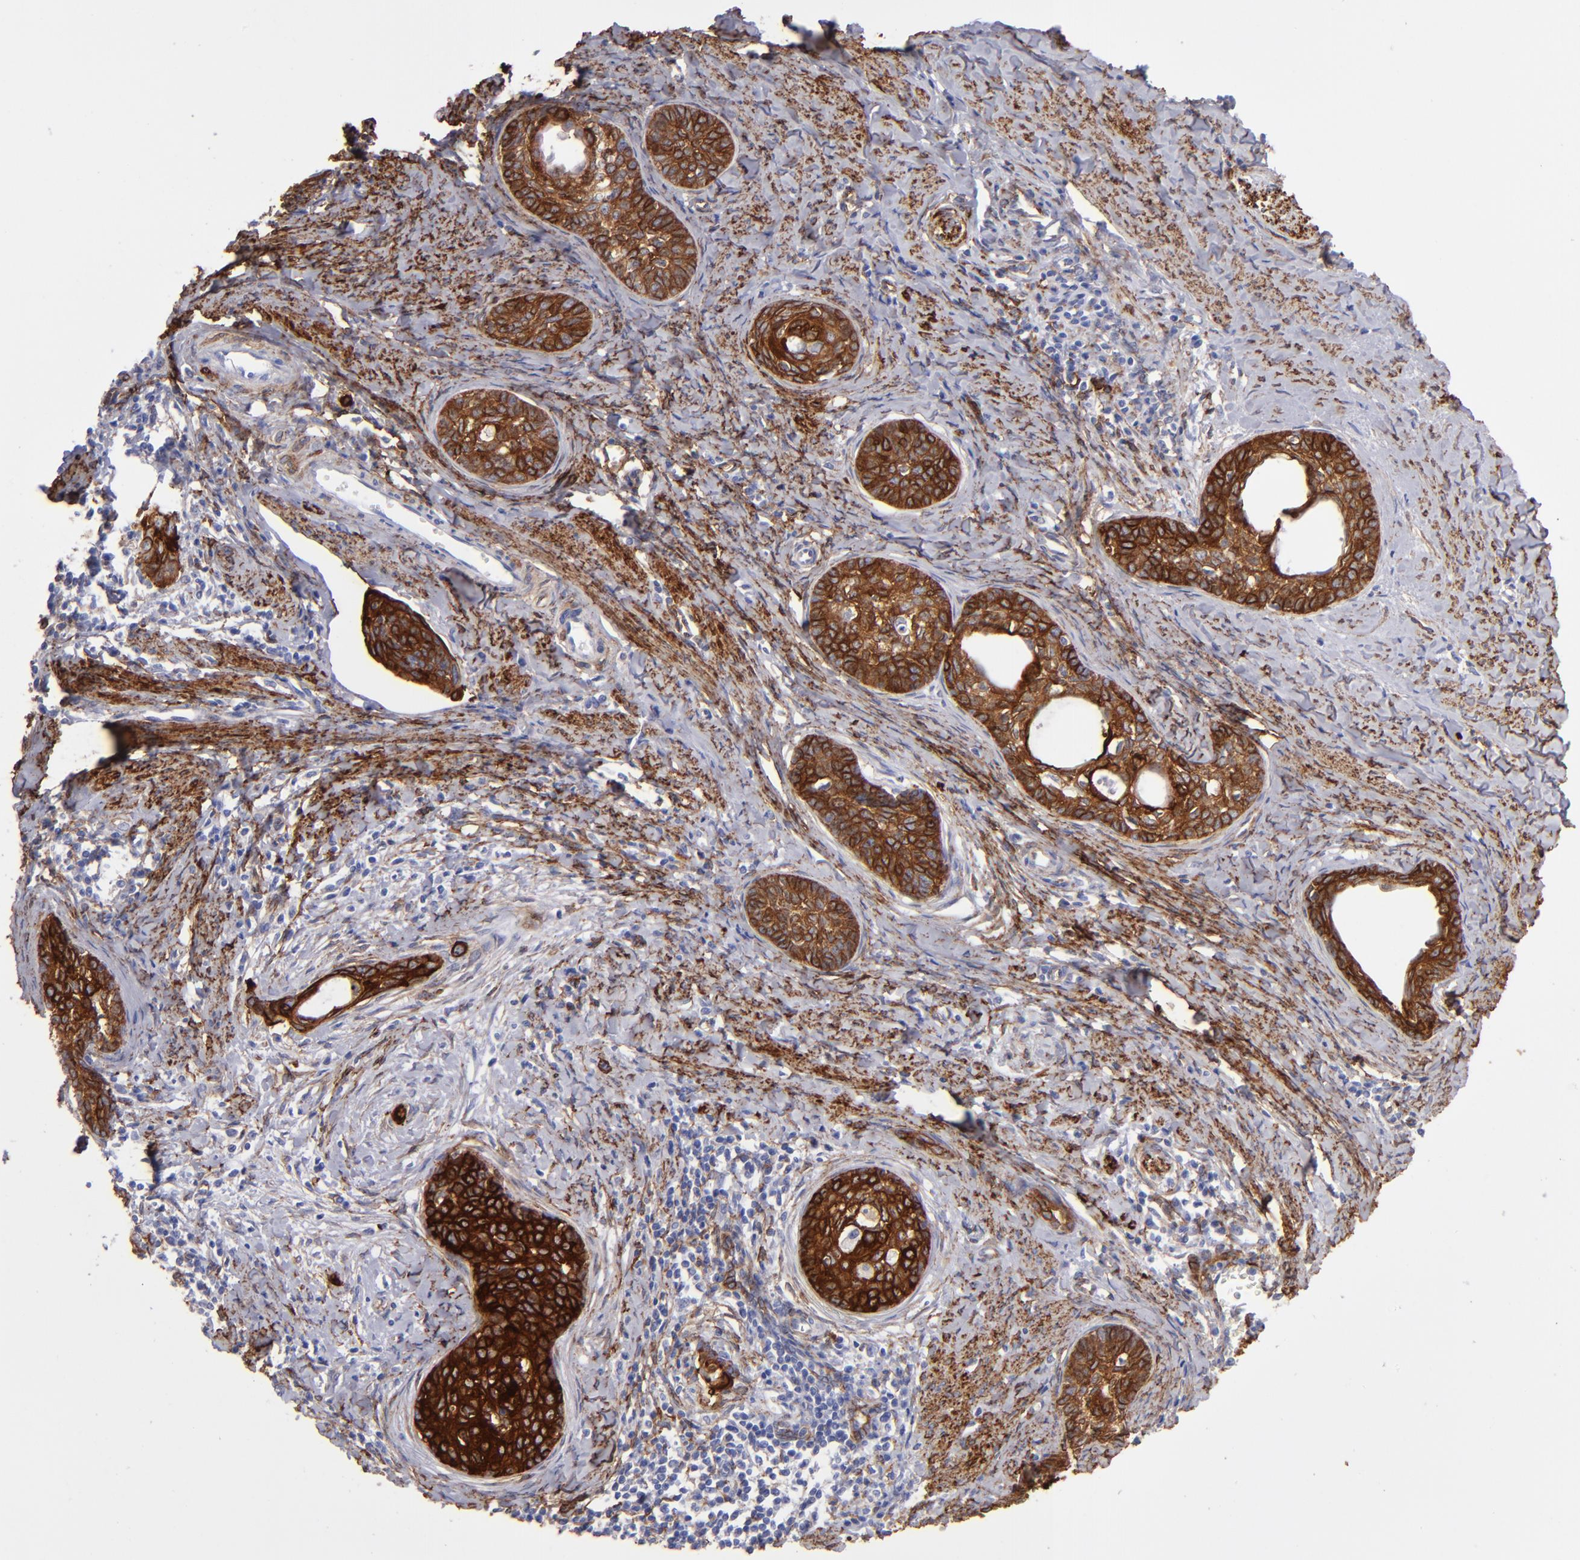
{"staining": {"intensity": "strong", "quantity": ">75%", "location": "cytoplasmic/membranous"}, "tissue": "cervical cancer", "cell_type": "Tumor cells", "image_type": "cancer", "snomed": [{"axis": "morphology", "description": "Squamous cell carcinoma, NOS"}, {"axis": "topography", "description": "Cervix"}], "caption": "Strong cytoplasmic/membranous staining is identified in about >75% of tumor cells in cervical cancer. The staining is performed using DAB brown chromogen to label protein expression. The nuclei are counter-stained blue using hematoxylin.", "gene": "AHNAK2", "patient": {"sex": "female", "age": 33}}